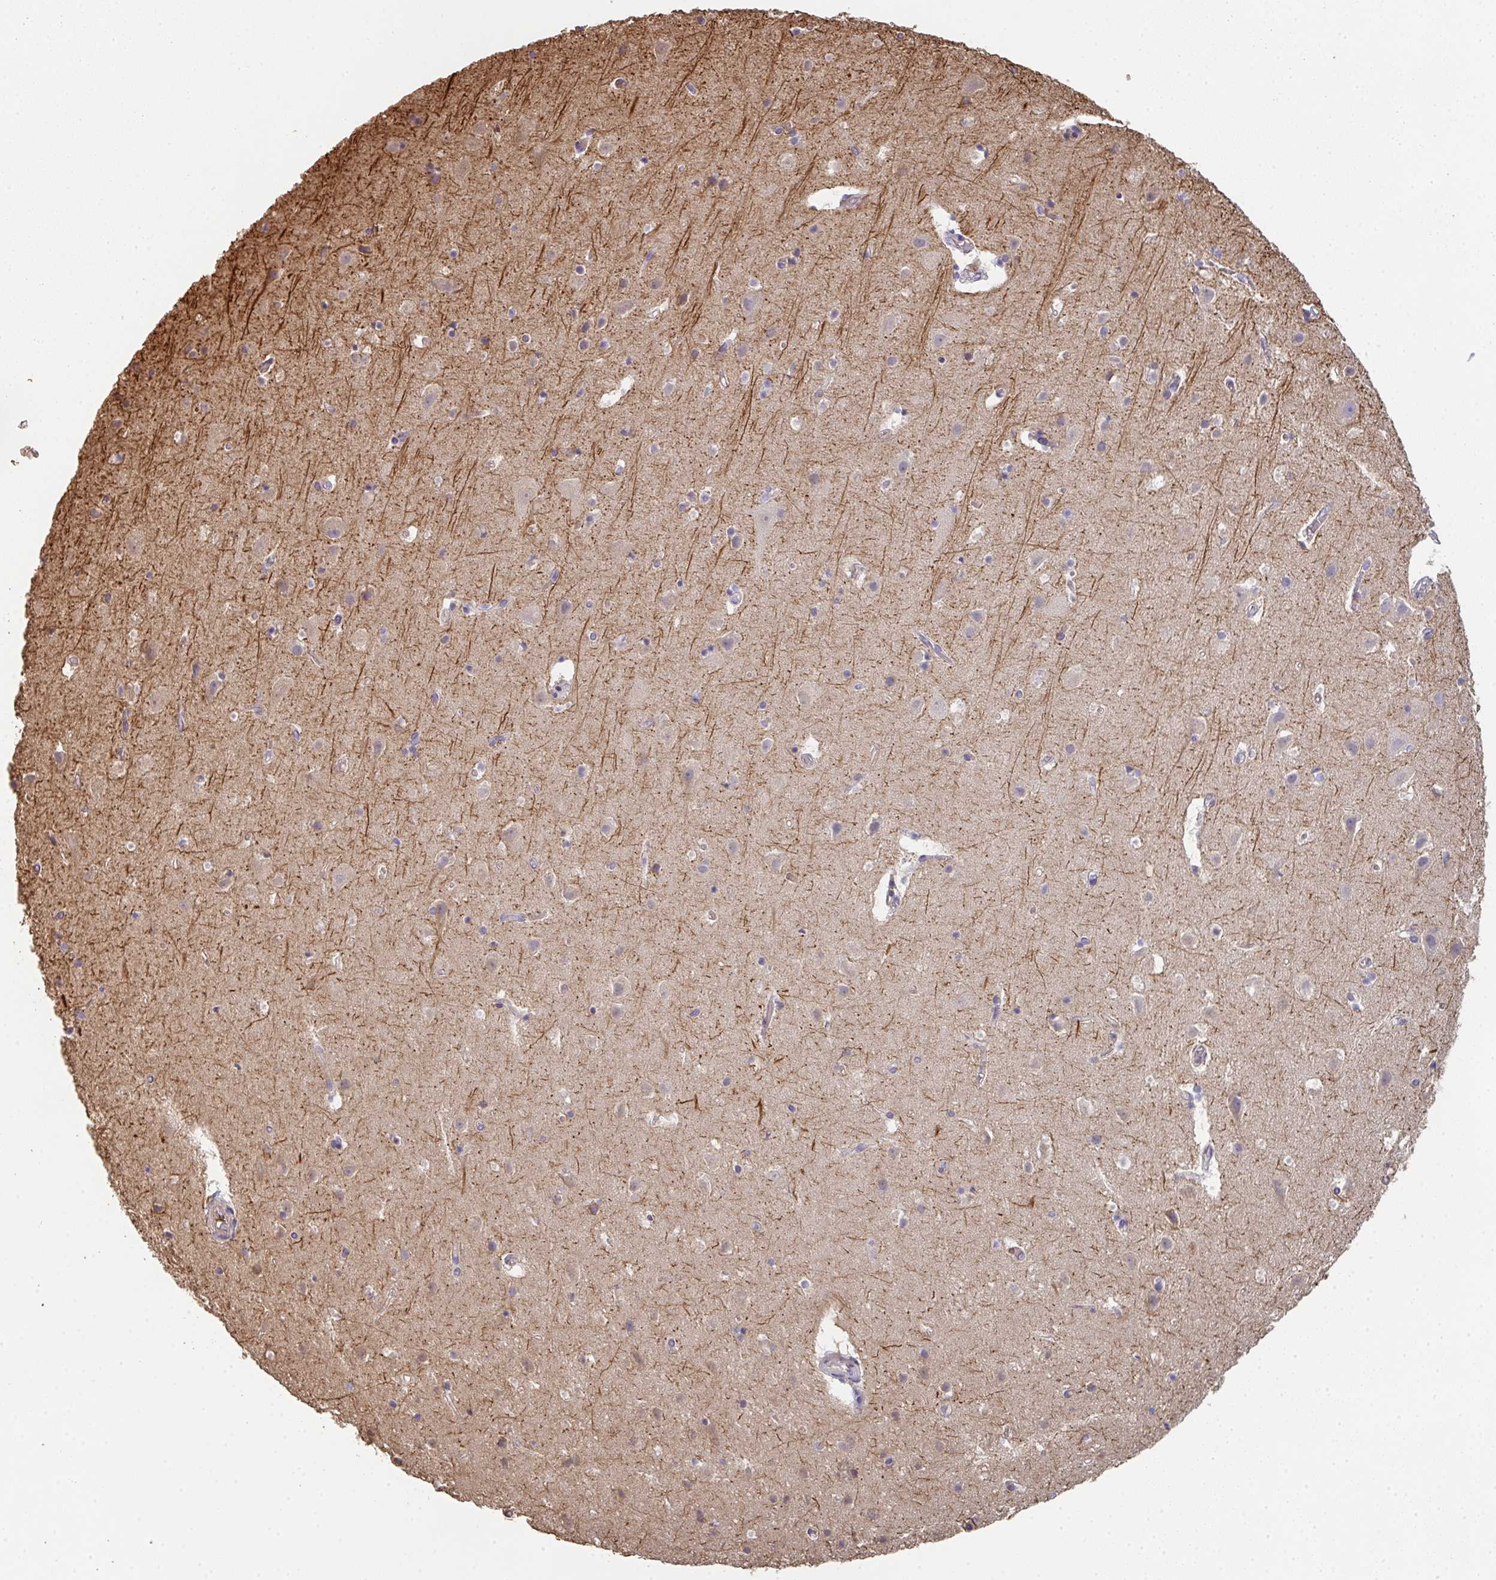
{"staining": {"intensity": "negative", "quantity": "none", "location": "none"}, "tissue": "cerebral cortex", "cell_type": "Endothelial cells", "image_type": "normal", "snomed": [{"axis": "morphology", "description": "Normal tissue, NOS"}, {"axis": "topography", "description": "Cerebral cortex"}], "caption": "An IHC photomicrograph of benign cerebral cortex is shown. There is no staining in endothelial cells of cerebral cortex. Nuclei are stained in blue.", "gene": "POLG", "patient": {"sex": "female", "age": 42}}